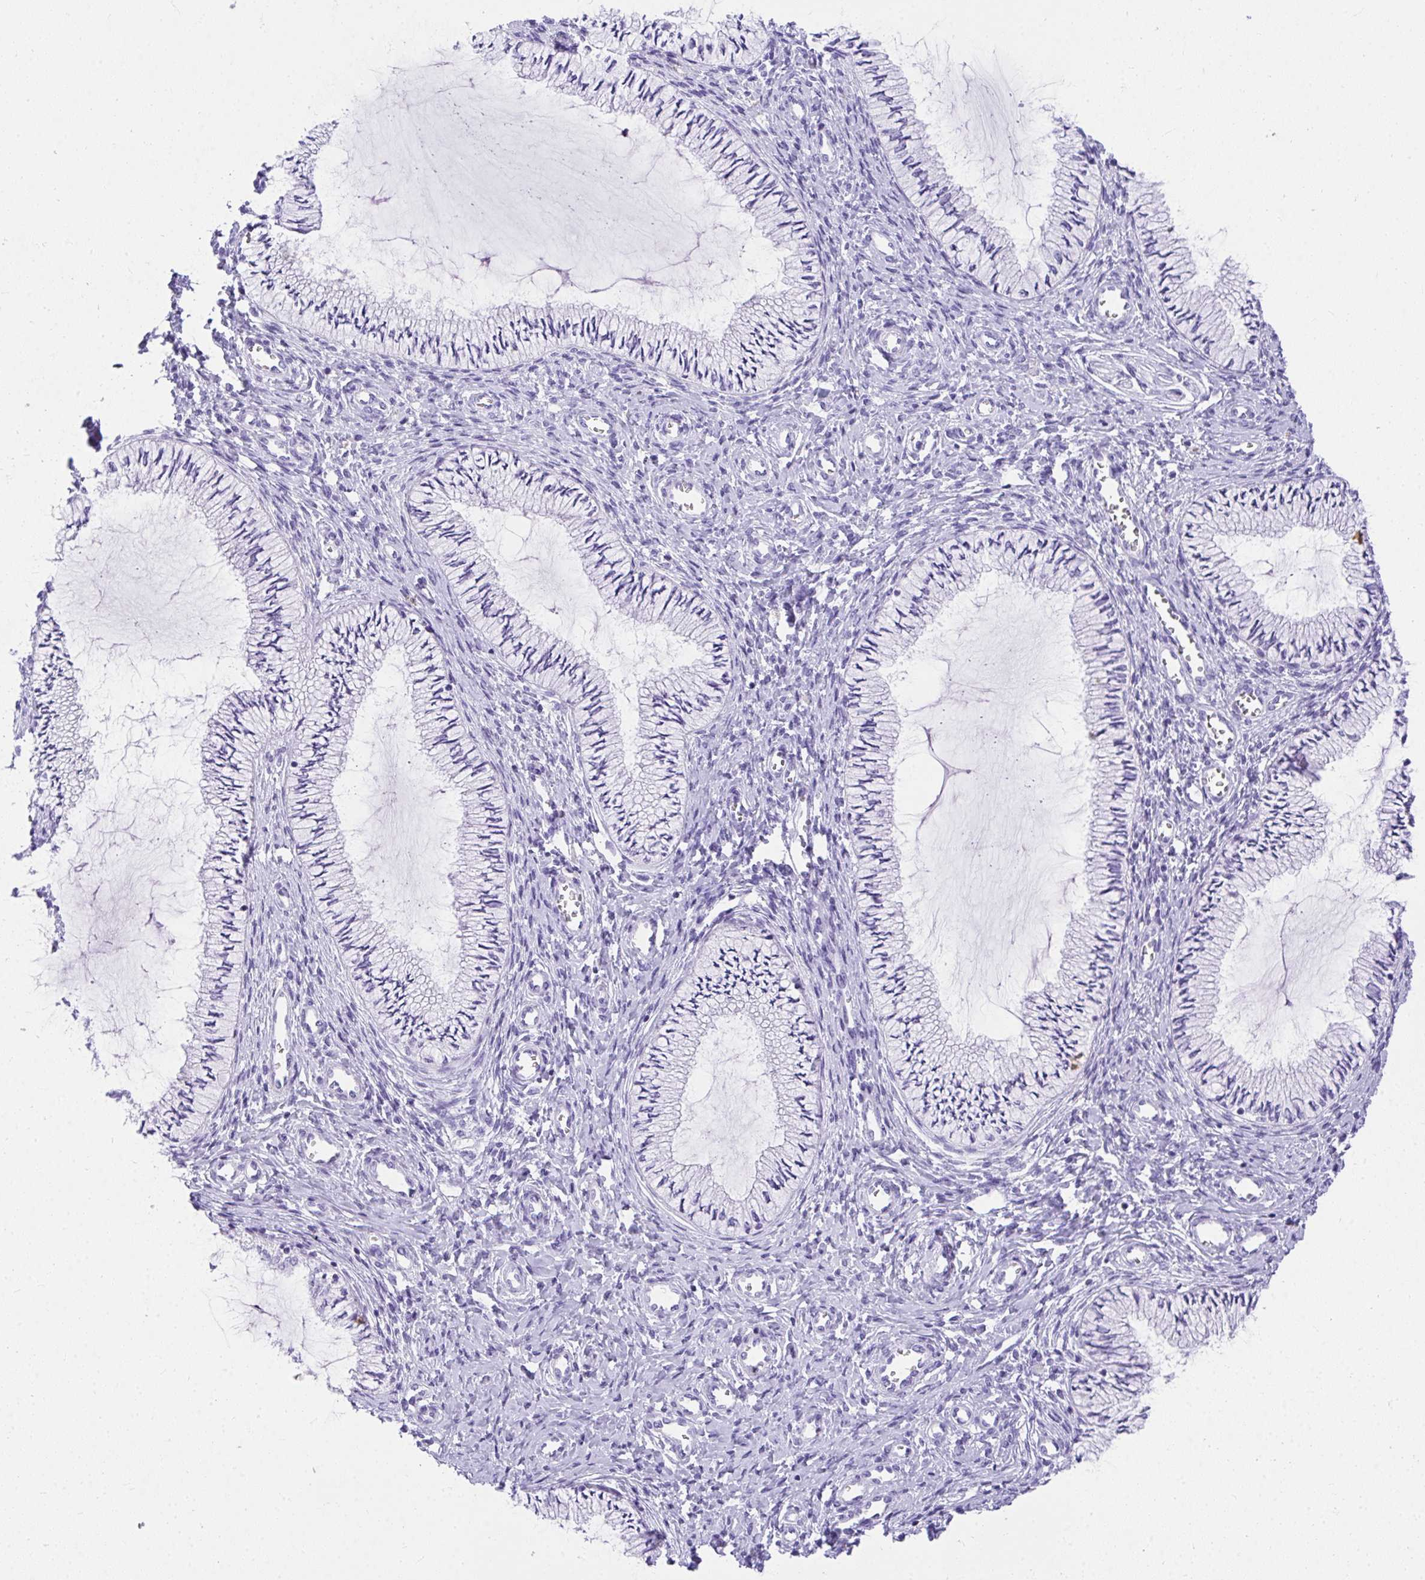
{"staining": {"intensity": "negative", "quantity": "none", "location": "none"}, "tissue": "cervix", "cell_type": "Glandular cells", "image_type": "normal", "snomed": [{"axis": "morphology", "description": "Normal tissue, NOS"}, {"axis": "topography", "description": "Cervix"}], "caption": "Photomicrograph shows no significant protein positivity in glandular cells of unremarkable cervix.", "gene": "AVIL", "patient": {"sex": "female", "age": 24}}